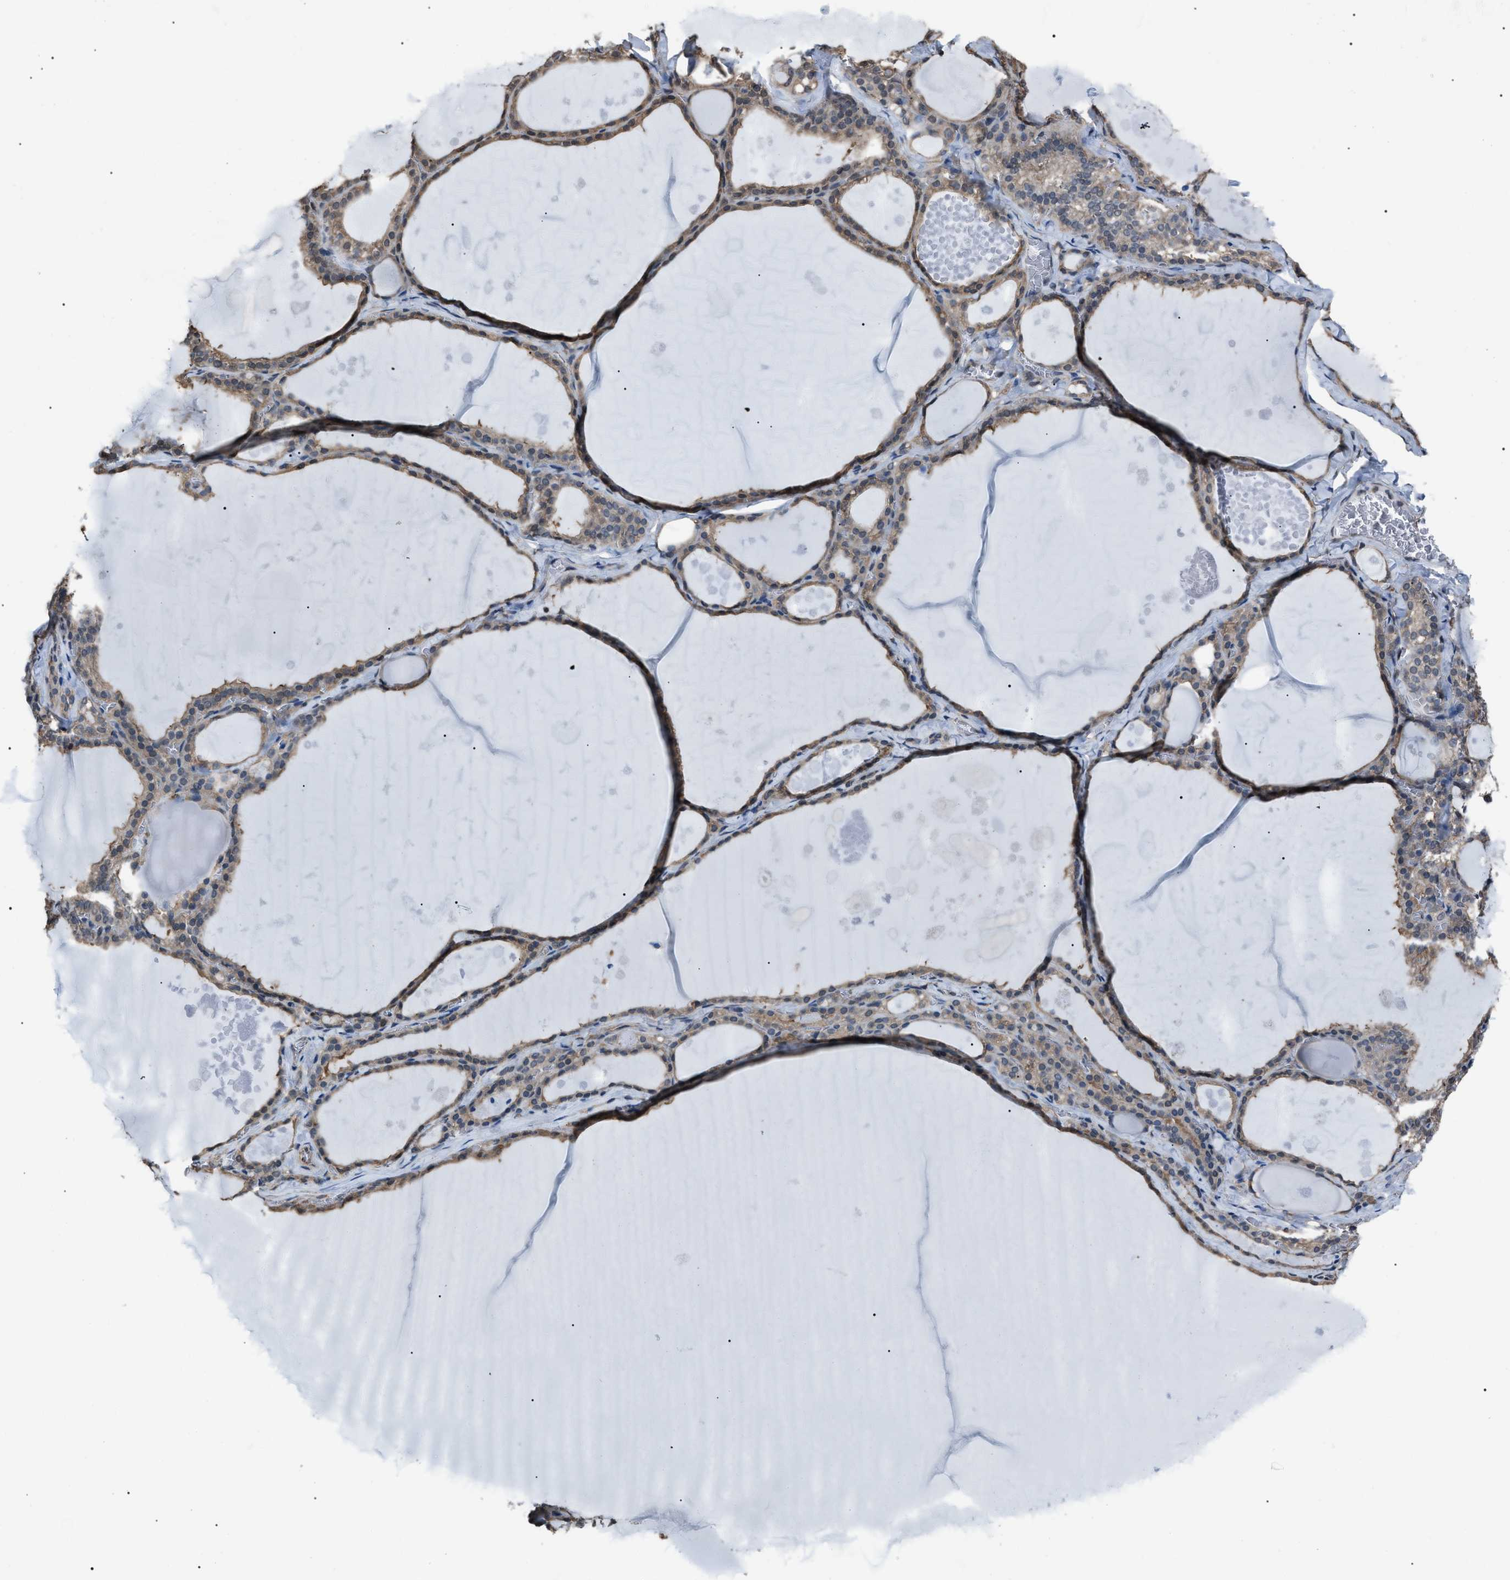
{"staining": {"intensity": "weak", "quantity": ">75%", "location": "cytoplasmic/membranous"}, "tissue": "thyroid gland", "cell_type": "Glandular cells", "image_type": "normal", "snomed": [{"axis": "morphology", "description": "Normal tissue, NOS"}, {"axis": "topography", "description": "Thyroid gland"}], "caption": "Protein staining exhibits weak cytoplasmic/membranous positivity in about >75% of glandular cells in normal thyroid gland.", "gene": "PDCD5", "patient": {"sex": "male", "age": 56}}